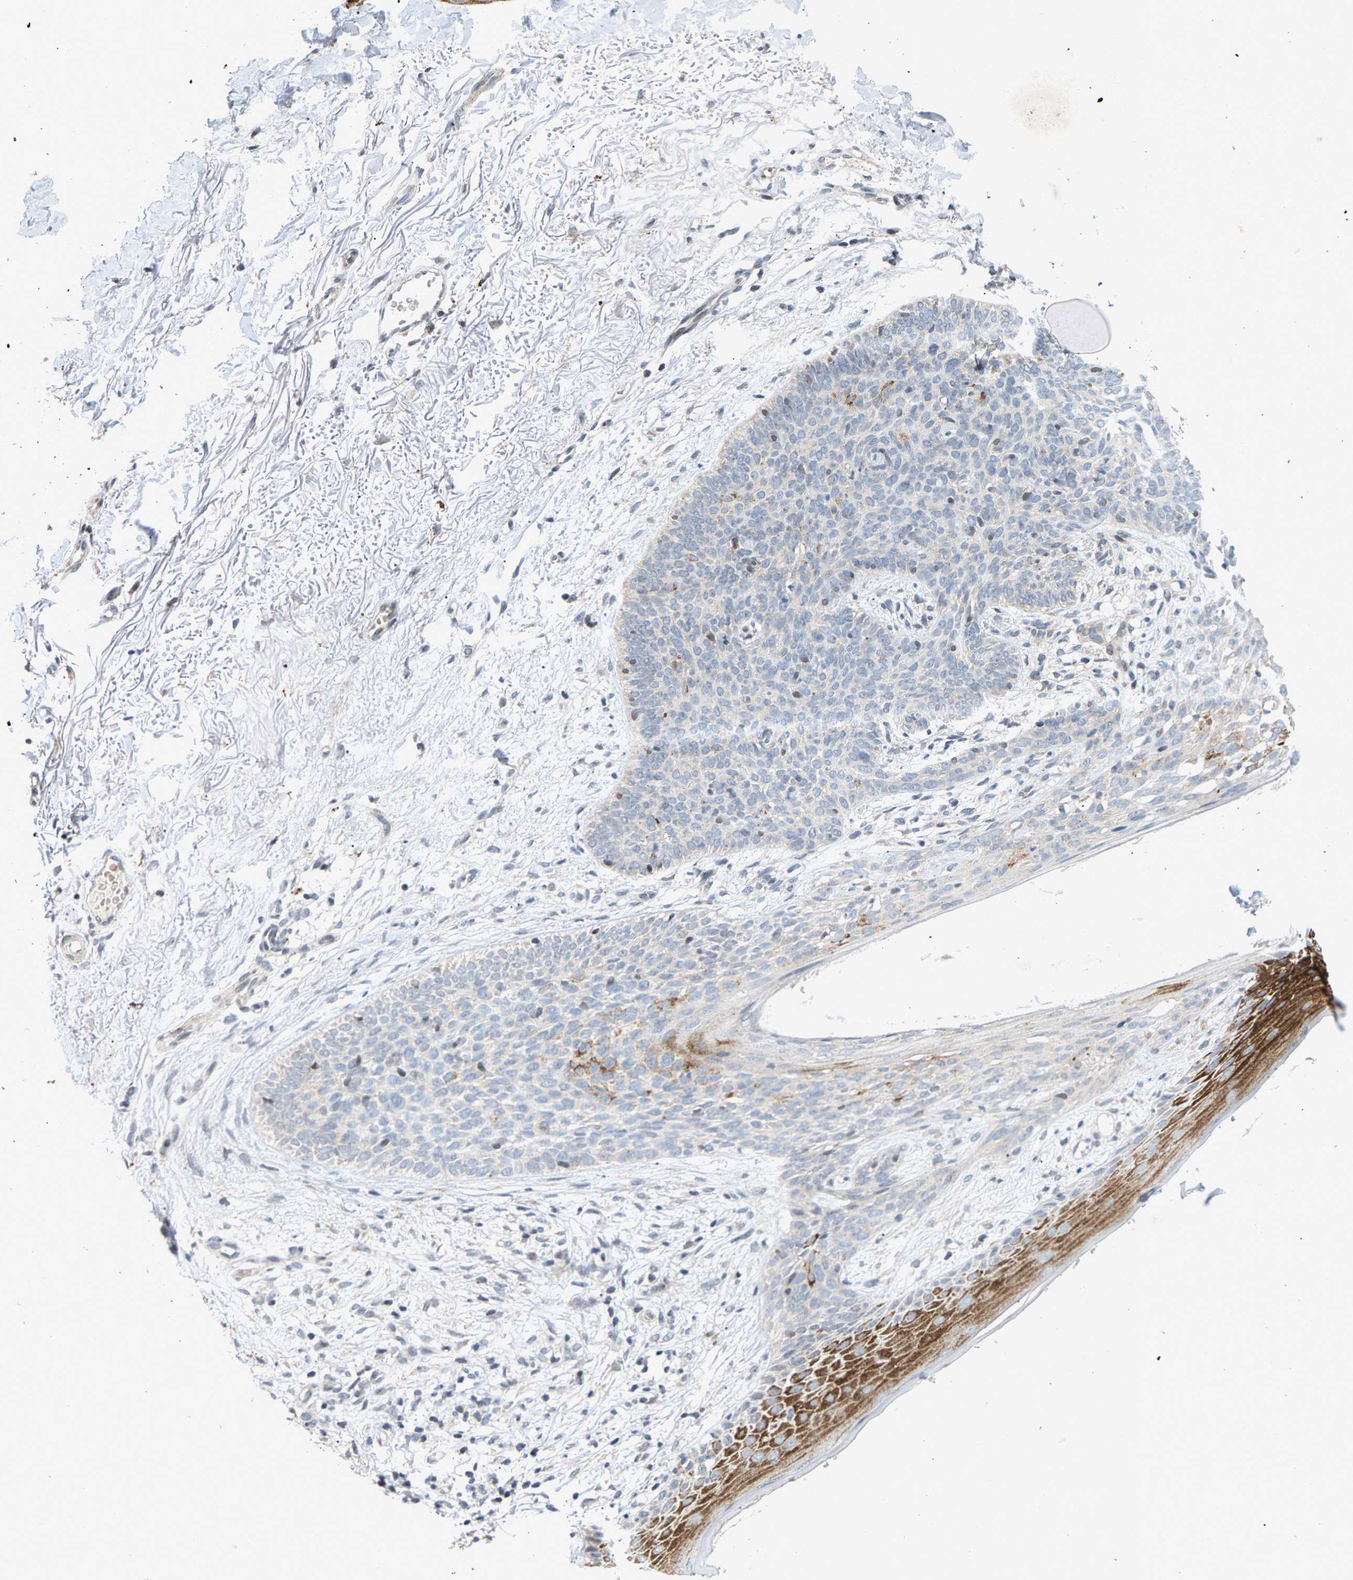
{"staining": {"intensity": "negative", "quantity": "none", "location": "none"}, "tissue": "skin cancer", "cell_type": "Tumor cells", "image_type": "cancer", "snomed": [{"axis": "morphology", "description": "Basal cell carcinoma"}, {"axis": "topography", "description": "Skin"}], "caption": "A high-resolution histopathology image shows immunohistochemistry staining of skin basal cell carcinoma, which exhibits no significant expression in tumor cells.", "gene": "ZPR1", "patient": {"sex": "female", "age": 70}}